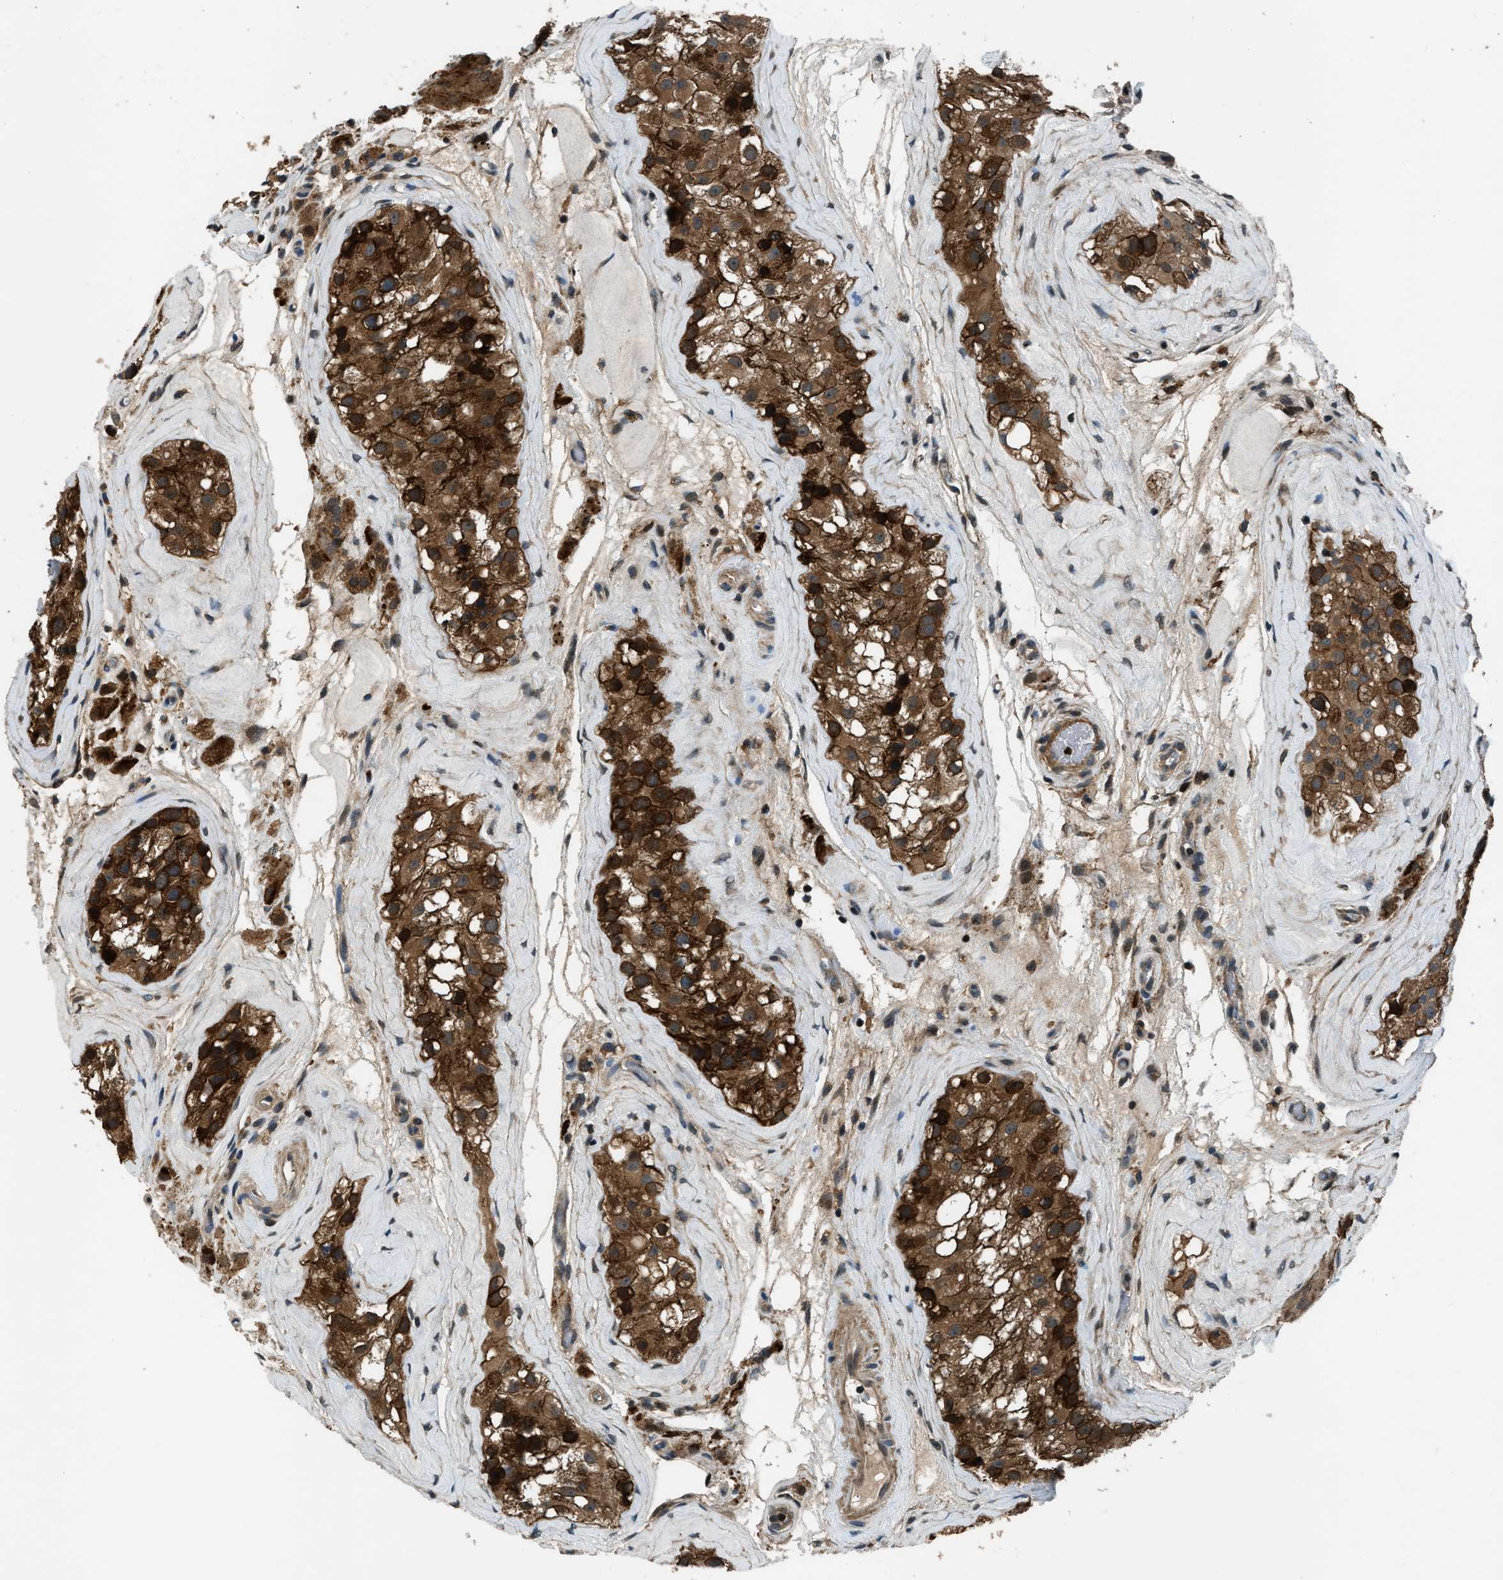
{"staining": {"intensity": "strong", "quantity": ">75%", "location": "cytoplasmic/membranous"}, "tissue": "testis", "cell_type": "Cells in seminiferous ducts", "image_type": "normal", "snomed": [{"axis": "morphology", "description": "Normal tissue, NOS"}, {"axis": "morphology", "description": "Seminoma, NOS"}, {"axis": "topography", "description": "Testis"}], "caption": "Protein expression by immunohistochemistry displays strong cytoplasmic/membranous expression in about >75% of cells in seminiferous ducts in unremarkable testis.", "gene": "ARHGEF11", "patient": {"sex": "male", "age": 71}}